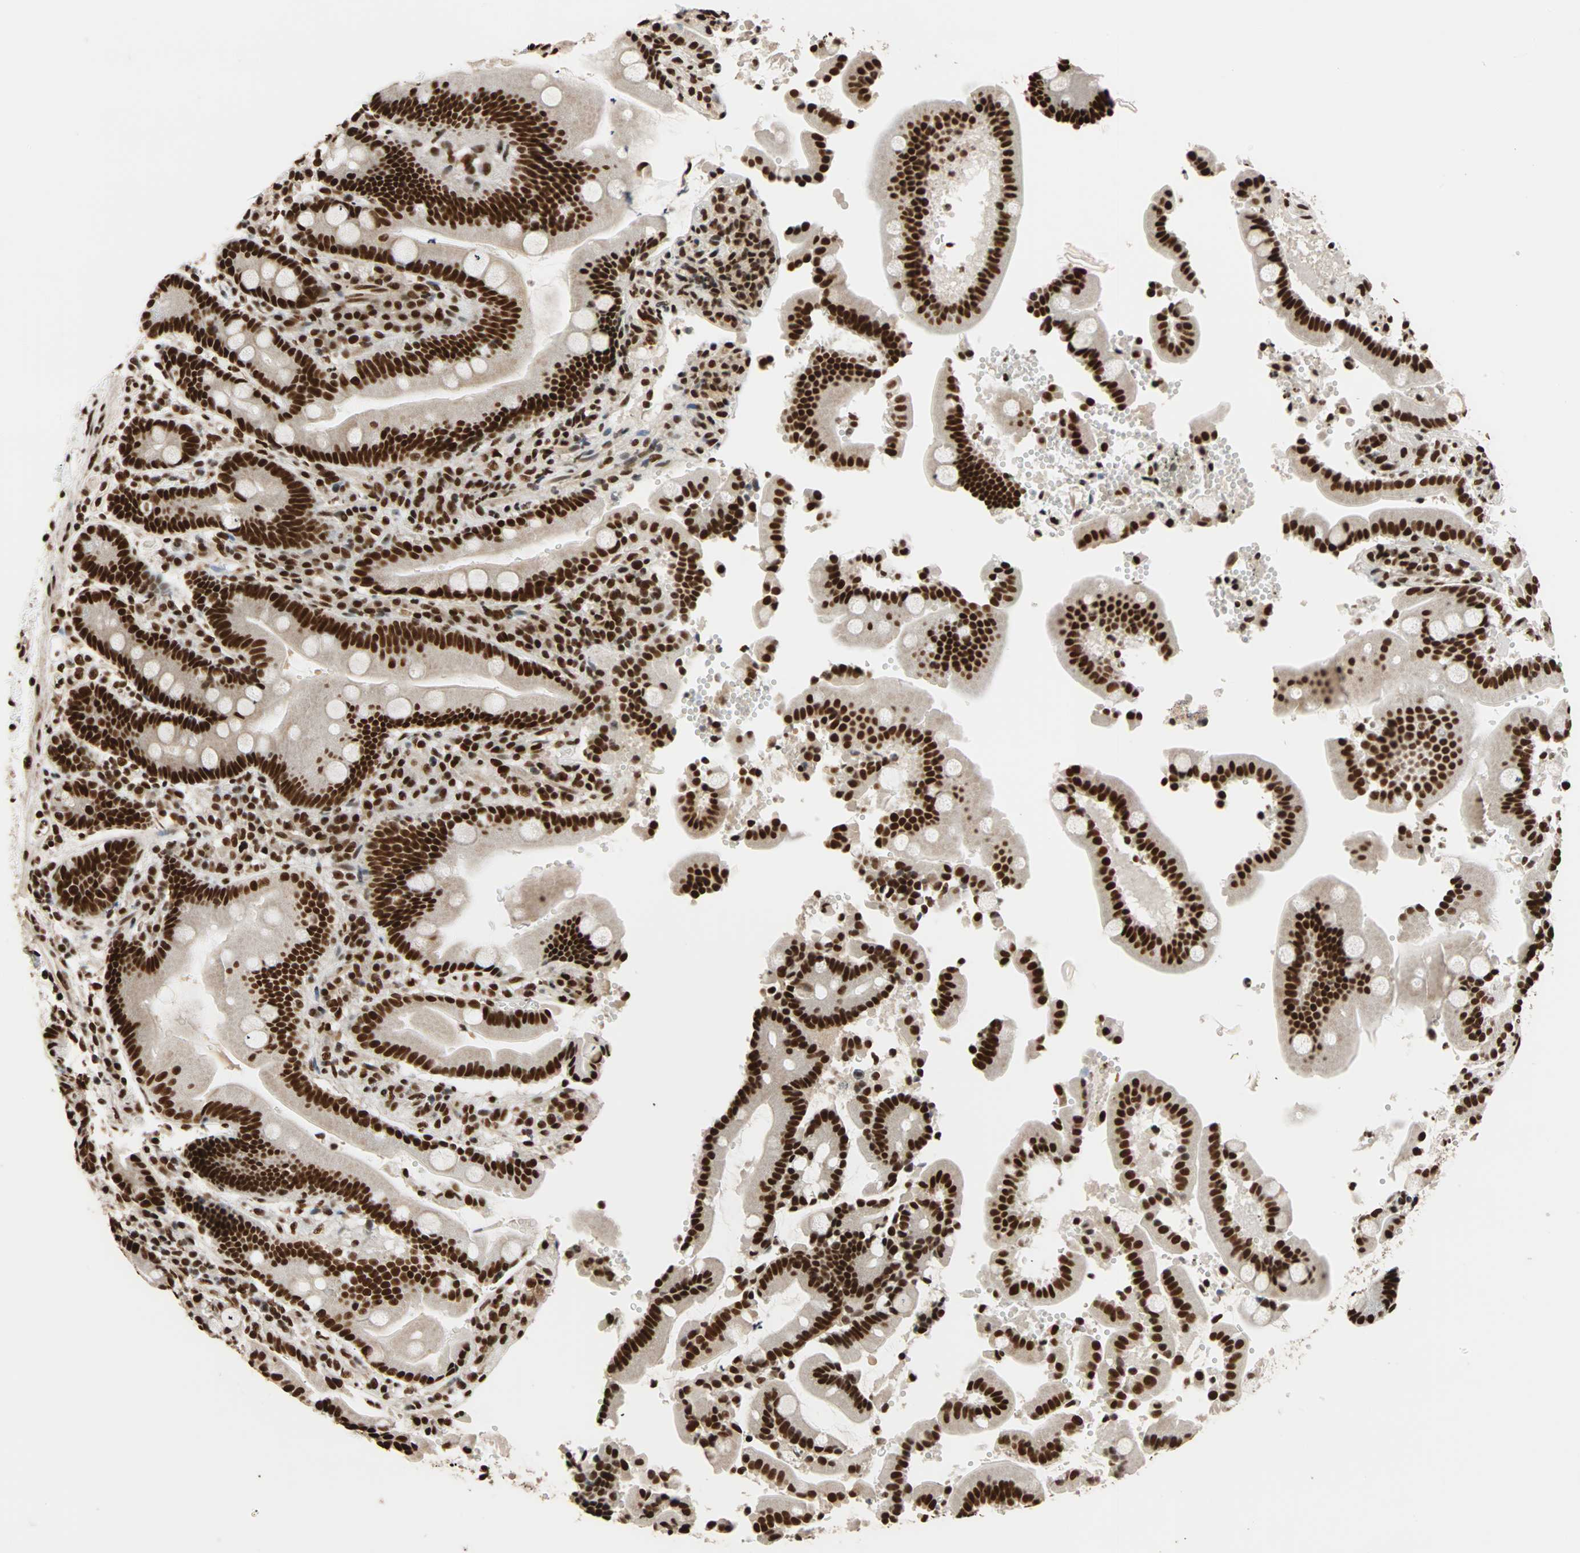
{"staining": {"intensity": "strong", "quantity": ">75%", "location": "nuclear"}, "tissue": "duodenum", "cell_type": "Glandular cells", "image_type": "normal", "snomed": [{"axis": "morphology", "description": "Normal tissue, NOS"}, {"axis": "topography", "description": "Small intestine, NOS"}], "caption": "IHC micrograph of normal human duodenum stained for a protein (brown), which shows high levels of strong nuclear positivity in about >75% of glandular cells.", "gene": "ILF2", "patient": {"sex": "female", "age": 71}}